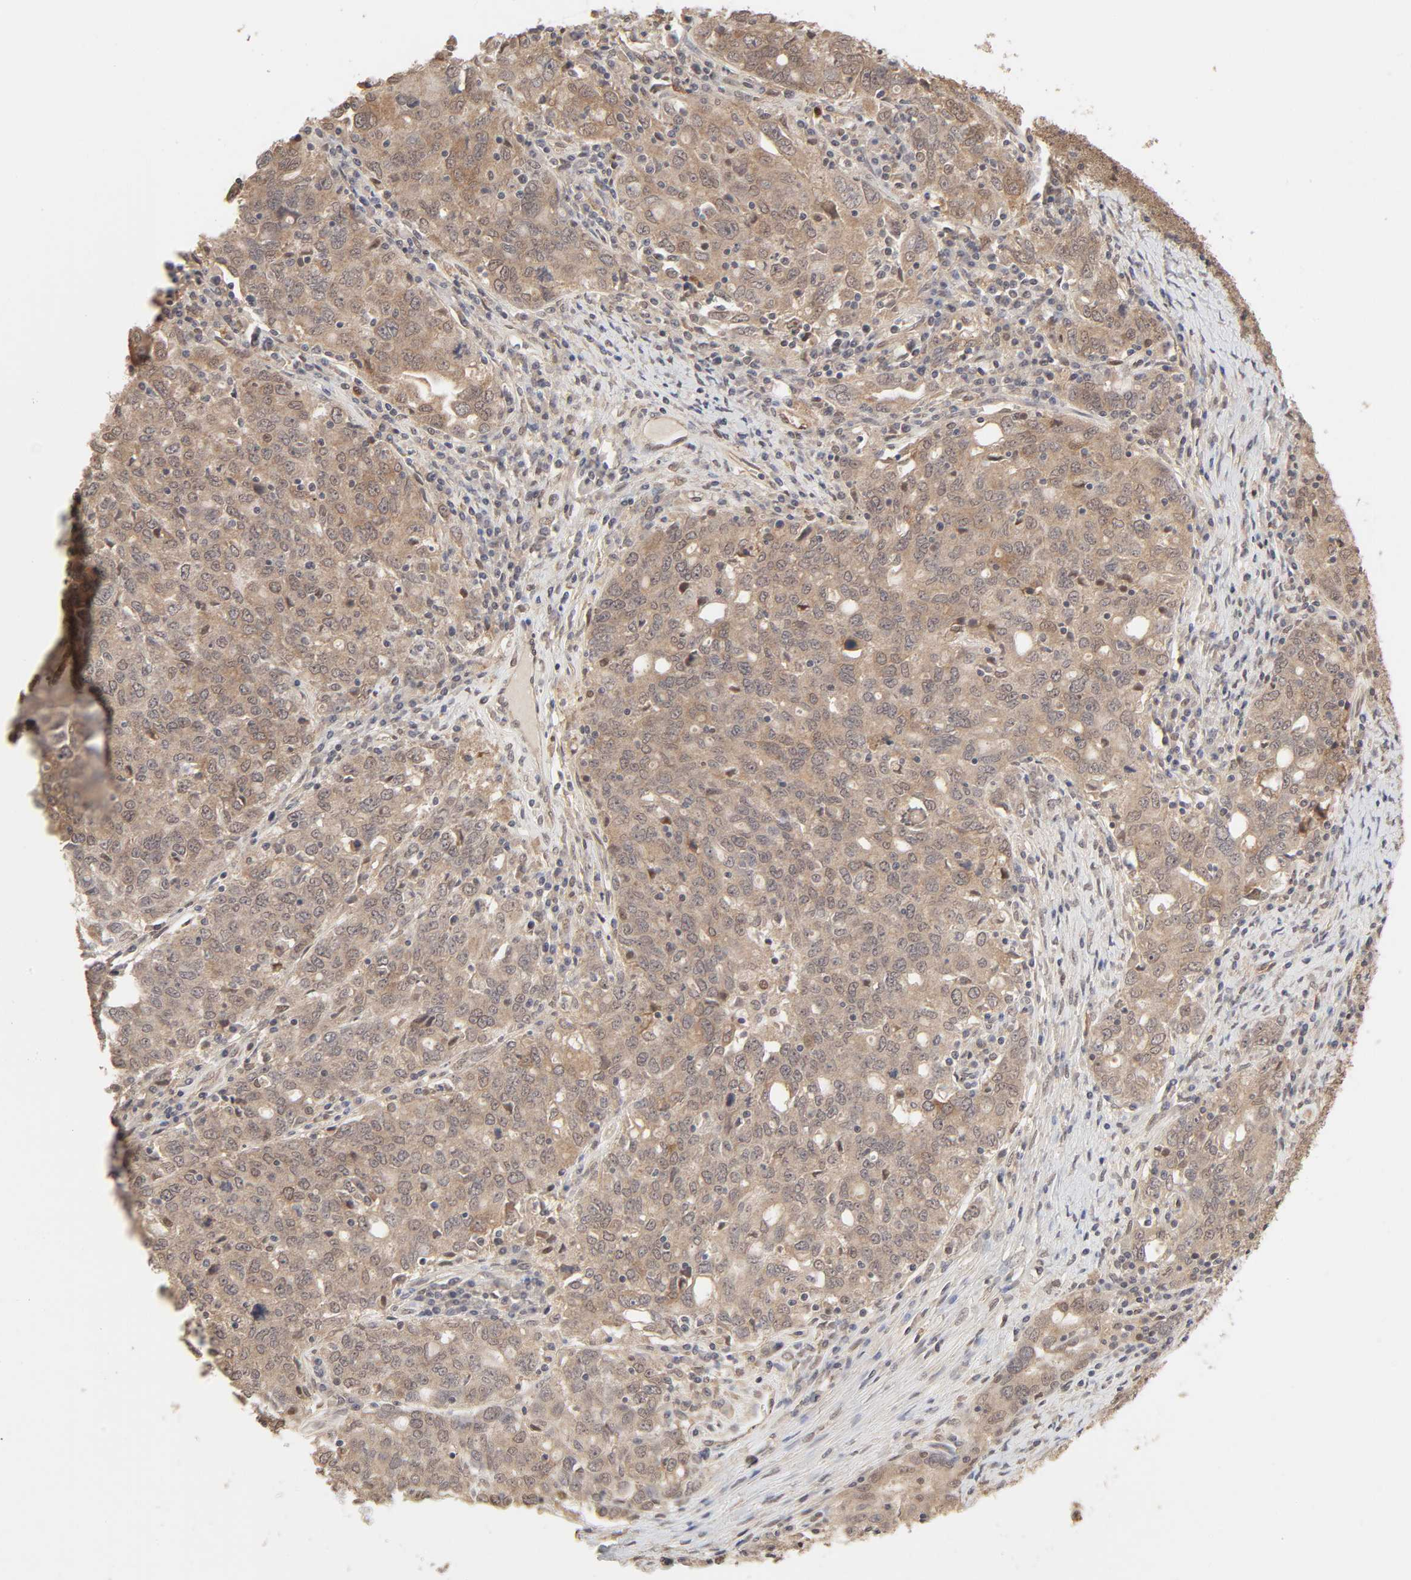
{"staining": {"intensity": "moderate", "quantity": ">75%", "location": "cytoplasmic/membranous"}, "tissue": "ovarian cancer", "cell_type": "Tumor cells", "image_type": "cancer", "snomed": [{"axis": "morphology", "description": "Carcinoma, endometroid"}, {"axis": "topography", "description": "Ovary"}], "caption": "A medium amount of moderate cytoplasmic/membranous positivity is appreciated in about >75% of tumor cells in ovarian cancer (endometroid carcinoma) tissue.", "gene": "MAPK1", "patient": {"sex": "female", "age": 62}}